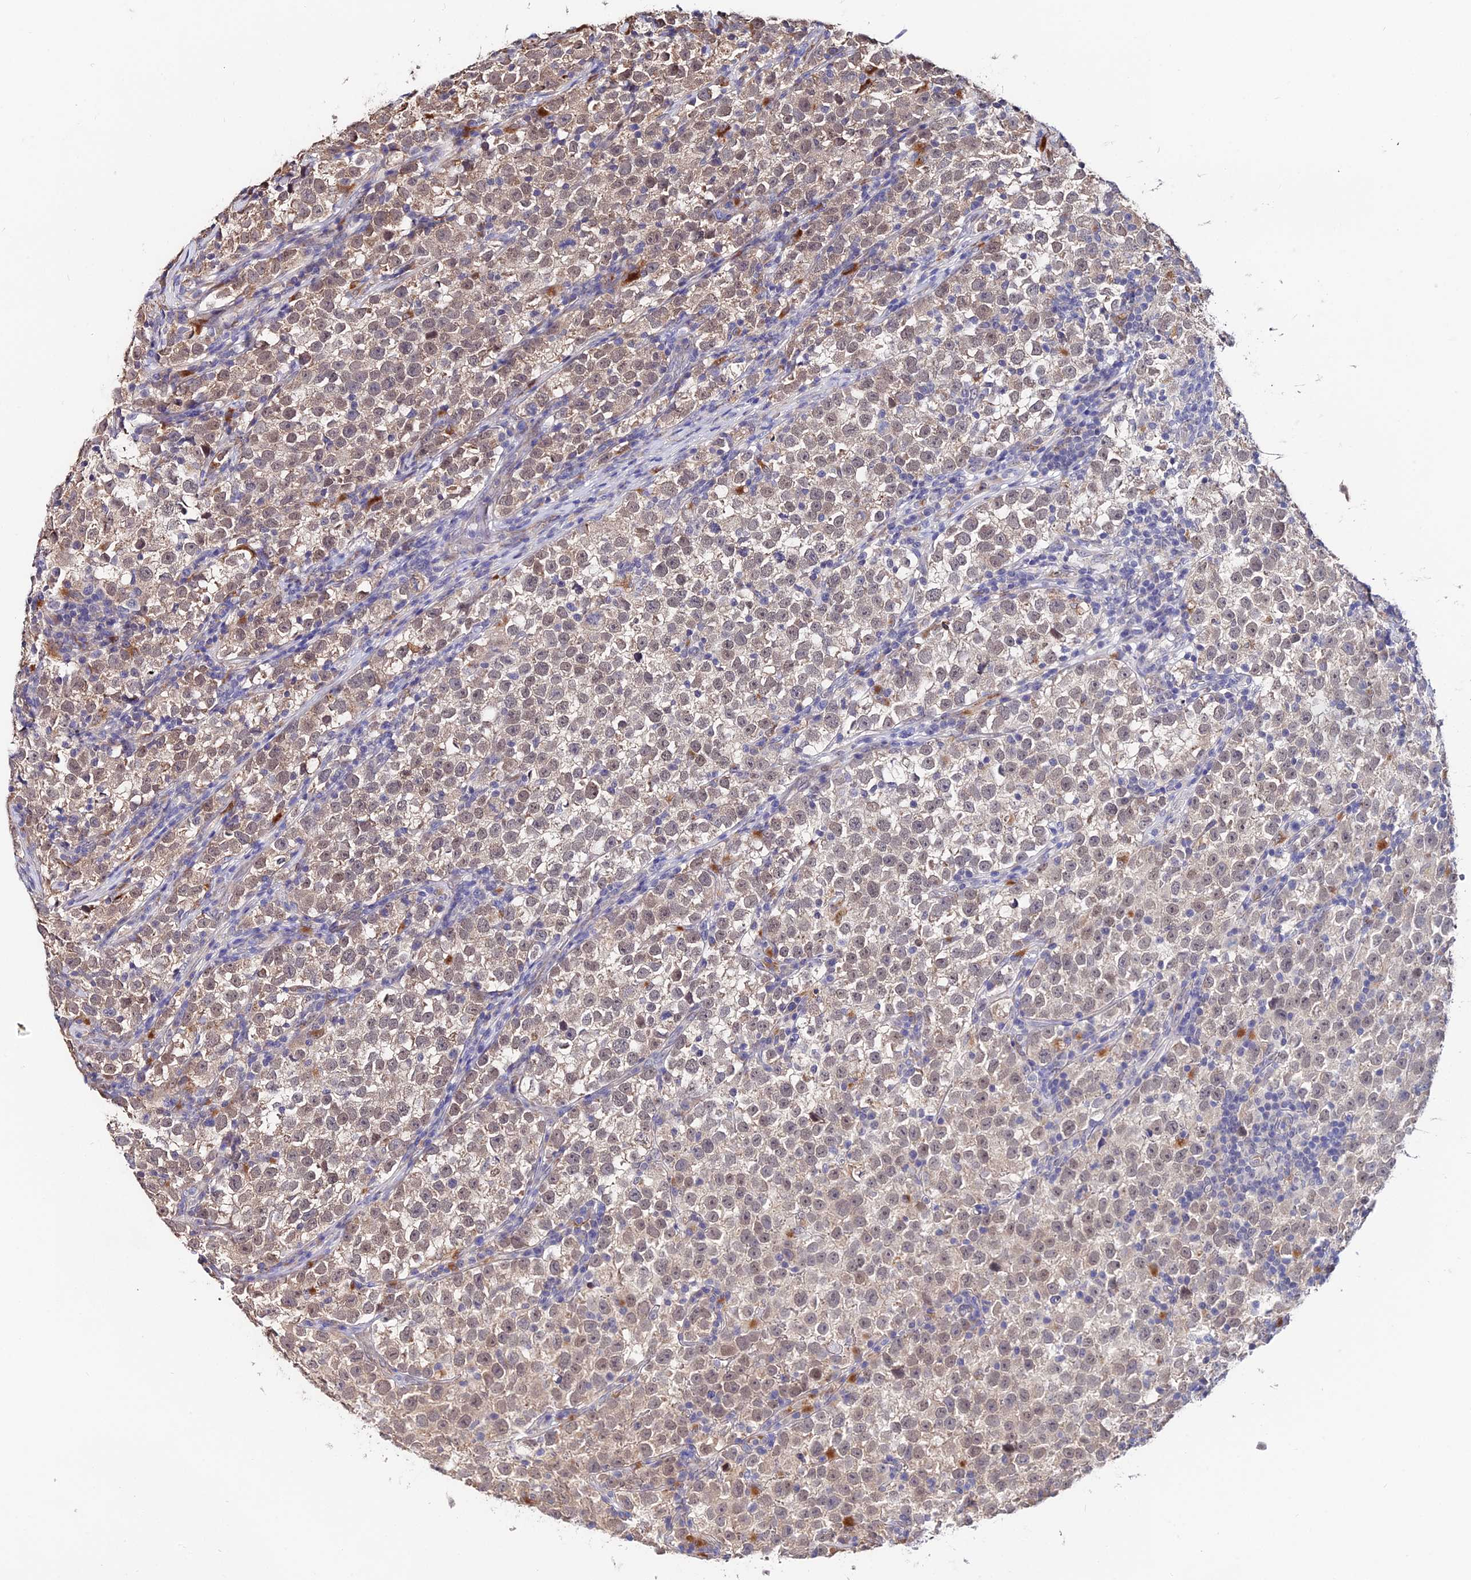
{"staining": {"intensity": "weak", "quantity": "25%-75%", "location": "nuclear"}, "tissue": "testis cancer", "cell_type": "Tumor cells", "image_type": "cancer", "snomed": [{"axis": "morphology", "description": "Normal tissue, NOS"}, {"axis": "morphology", "description": "Seminoma, NOS"}, {"axis": "topography", "description": "Testis"}], "caption": "An image of testis seminoma stained for a protein shows weak nuclear brown staining in tumor cells.", "gene": "ACTR5", "patient": {"sex": "male", "age": 43}}